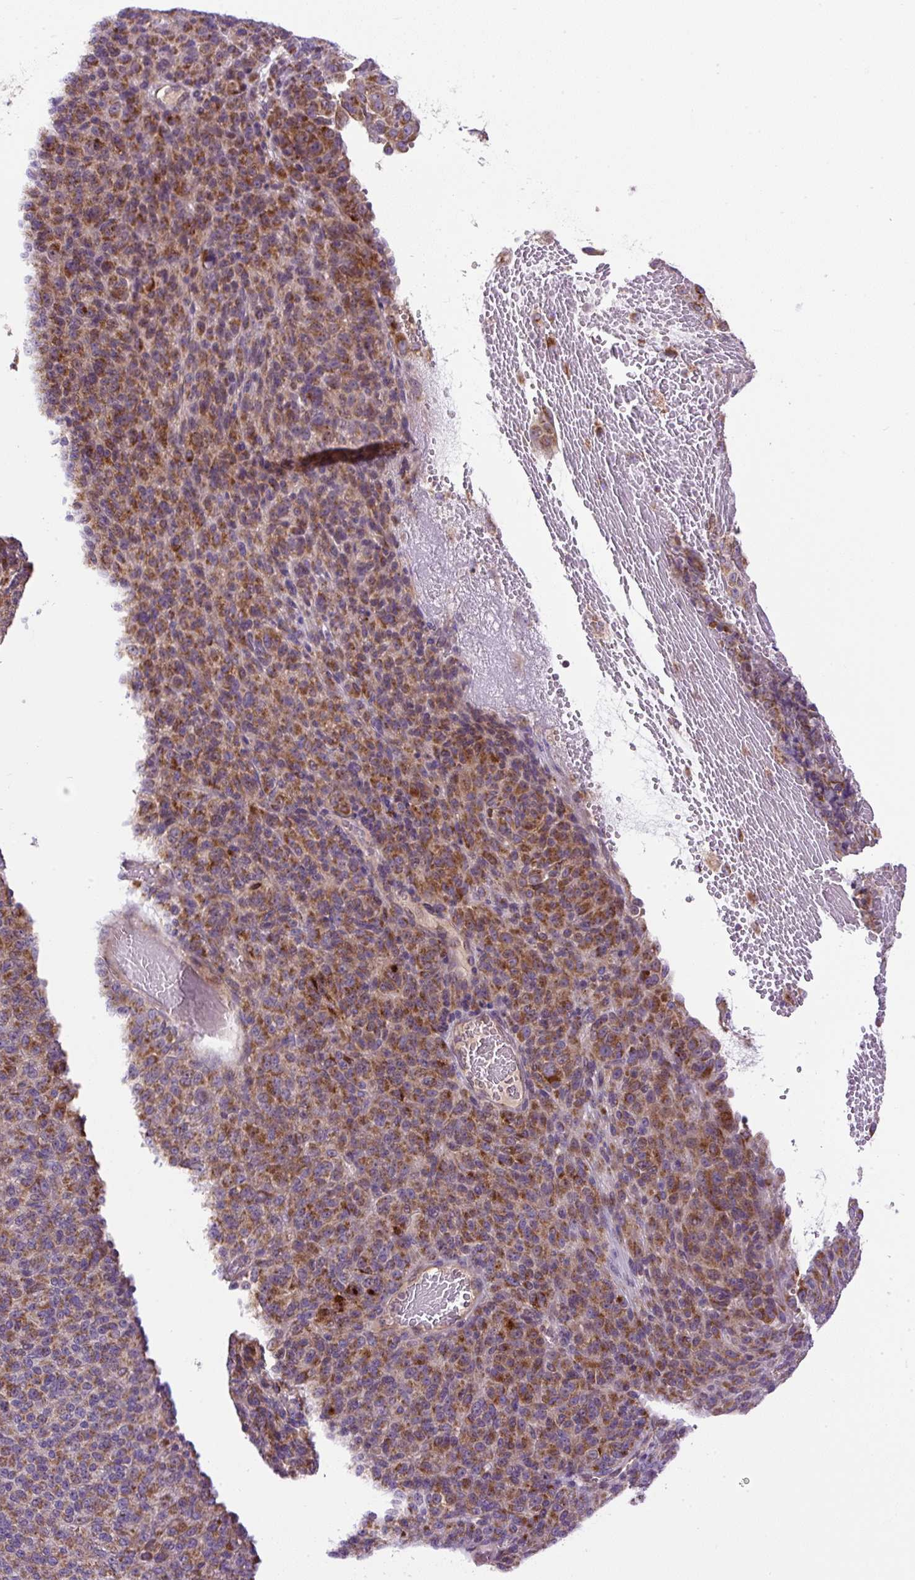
{"staining": {"intensity": "moderate", "quantity": ">75%", "location": "cytoplasmic/membranous"}, "tissue": "melanoma", "cell_type": "Tumor cells", "image_type": "cancer", "snomed": [{"axis": "morphology", "description": "Malignant melanoma, Metastatic site"}, {"axis": "topography", "description": "Brain"}], "caption": "A micrograph of human melanoma stained for a protein reveals moderate cytoplasmic/membranous brown staining in tumor cells.", "gene": "ZNF547", "patient": {"sex": "female", "age": 56}}